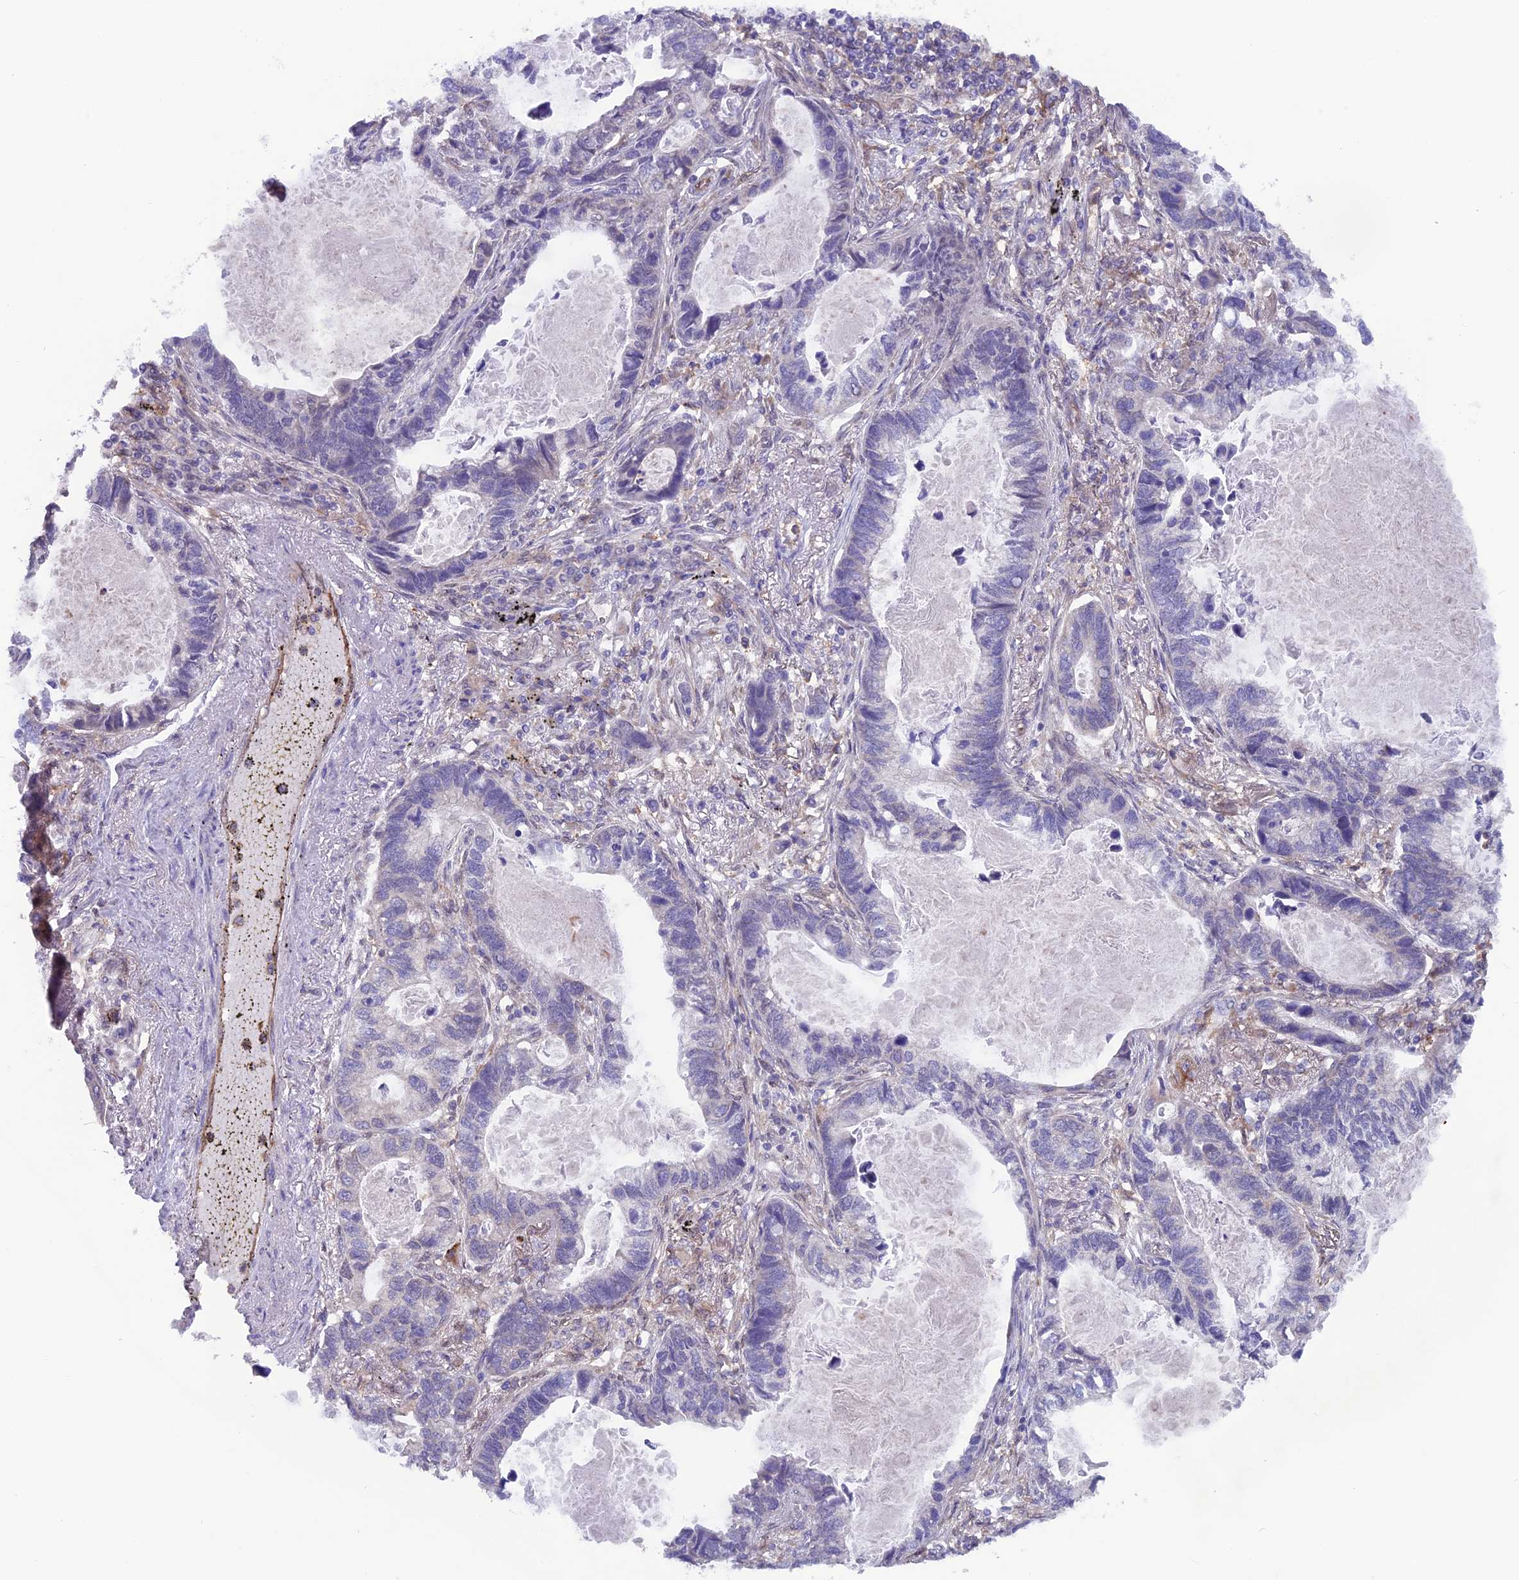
{"staining": {"intensity": "negative", "quantity": "none", "location": "none"}, "tissue": "lung cancer", "cell_type": "Tumor cells", "image_type": "cancer", "snomed": [{"axis": "morphology", "description": "Adenocarcinoma, NOS"}, {"axis": "topography", "description": "Lung"}], "caption": "Adenocarcinoma (lung) stained for a protein using immunohistochemistry shows no positivity tumor cells.", "gene": "MAST2", "patient": {"sex": "male", "age": 67}}